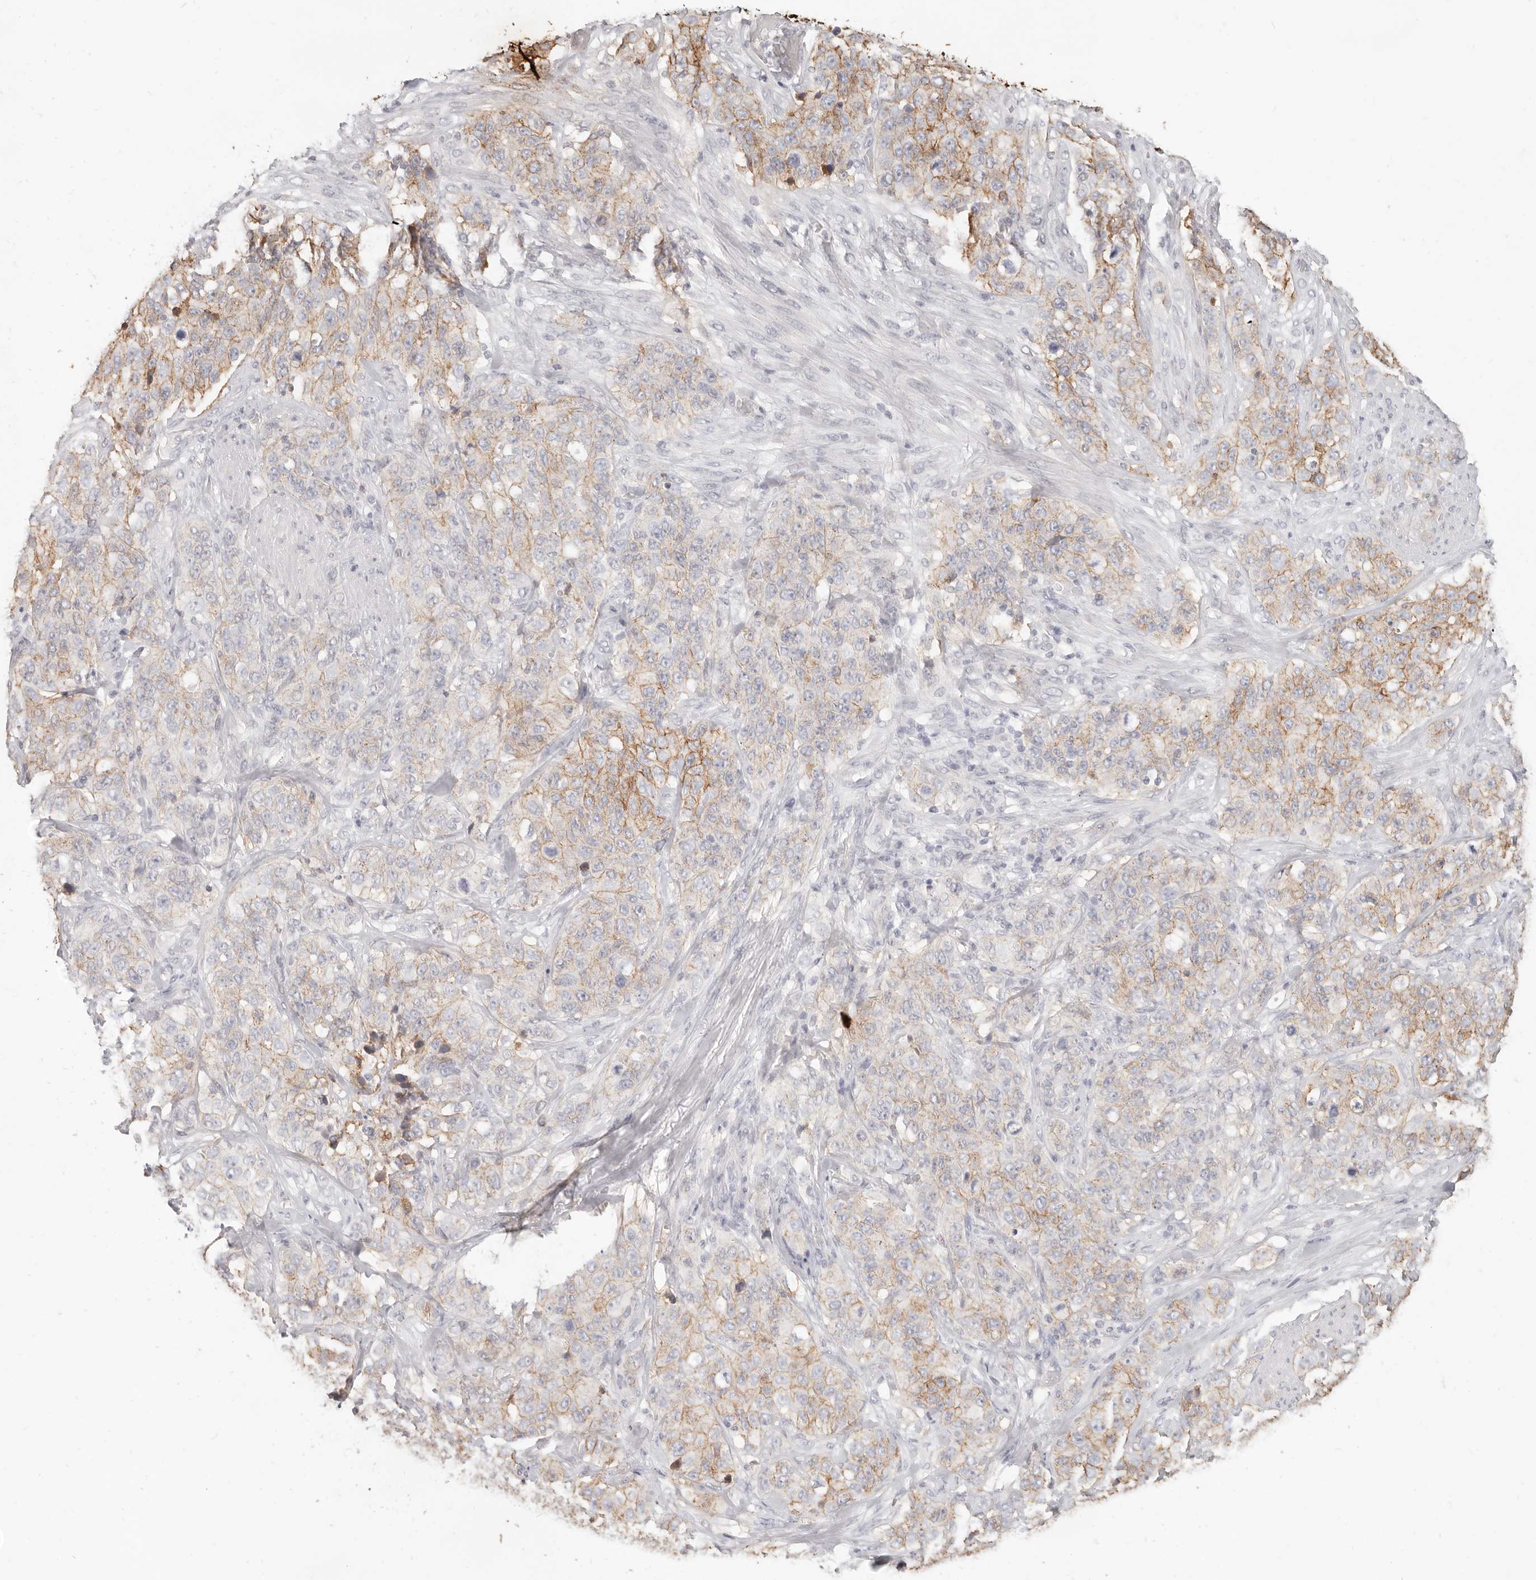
{"staining": {"intensity": "moderate", "quantity": "<25%", "location": "cytoplasmic/membranous"}, "tissue": "stomach cancer", "cell_type": "Tumor cells", "image_type": "cancer", "snomed": [{"axis": "morphology", "description": "Adenocarcinoma, NOS"}, {"axis": "topography", "description": "Stomach"}], "caption": "A micrograph showing moderate cytoplasmic/membranous staining in about <25% of tumor cells in adenocarcinoma (stomach), as visualized by brown immunohistochemical staining.", "gene": "EPCAM", "patient": {"sex": "male", "age": 48}}